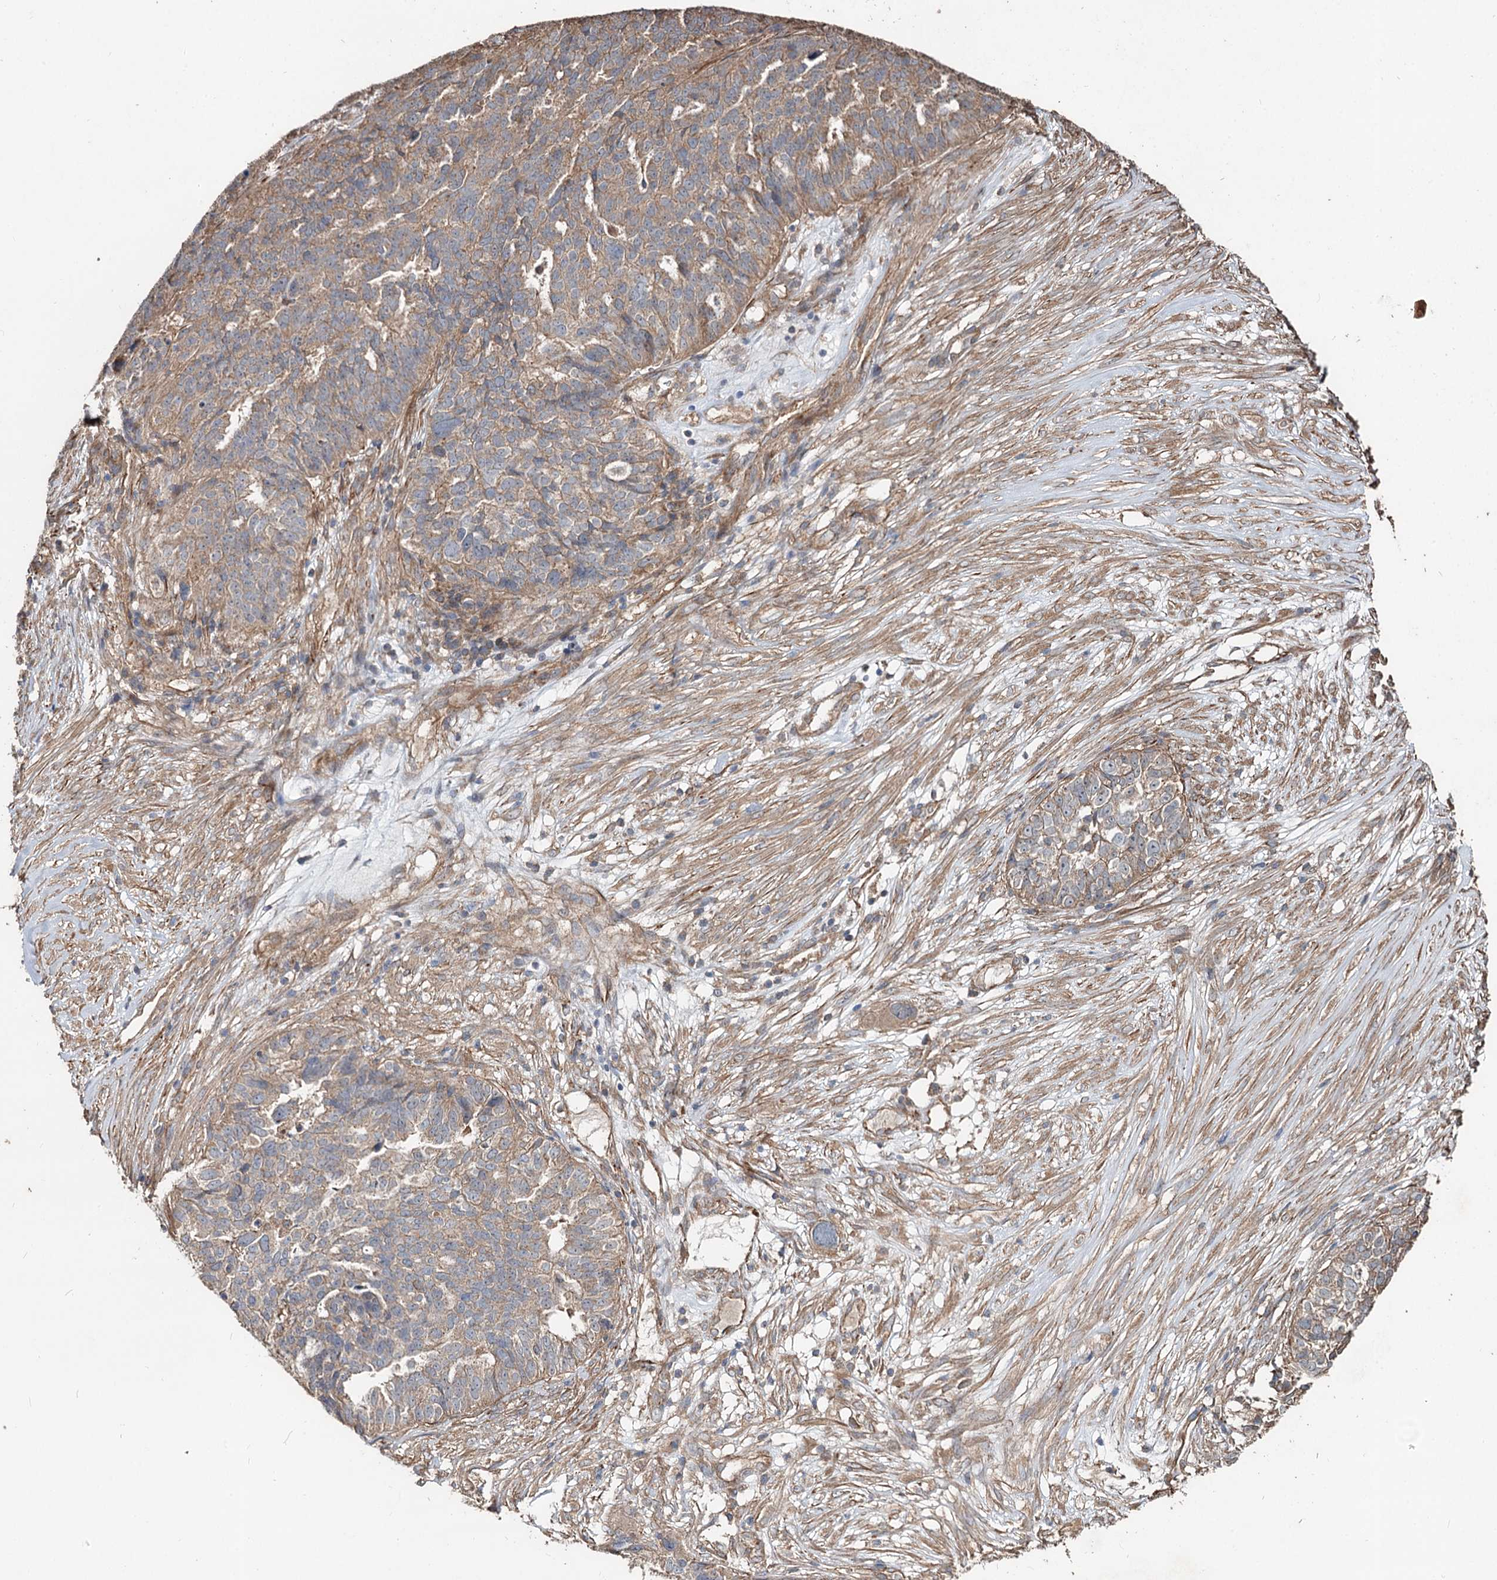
{"staining": {"intensity": "weak", "quantity": "25%-75%", "location": "cytoplasmic/membranous"}, "tissue": "ovarian cancer", "cell_type": "Tumor cells", "image_type": "cancer", "snomed": [{"axis": "morphology", "description": "Cystadenocarcinoma, serous, NOS"}, {"axis": "topography", "description": "Ovary"}], "caption": "Human ovarian cancer stained for a protein (brown) shows weak cytoplasmic/membranous positive expression in about 25%-75% of tumor cells.", "gene": "SPART", "patient": {"sex": "female", "age": 59}}